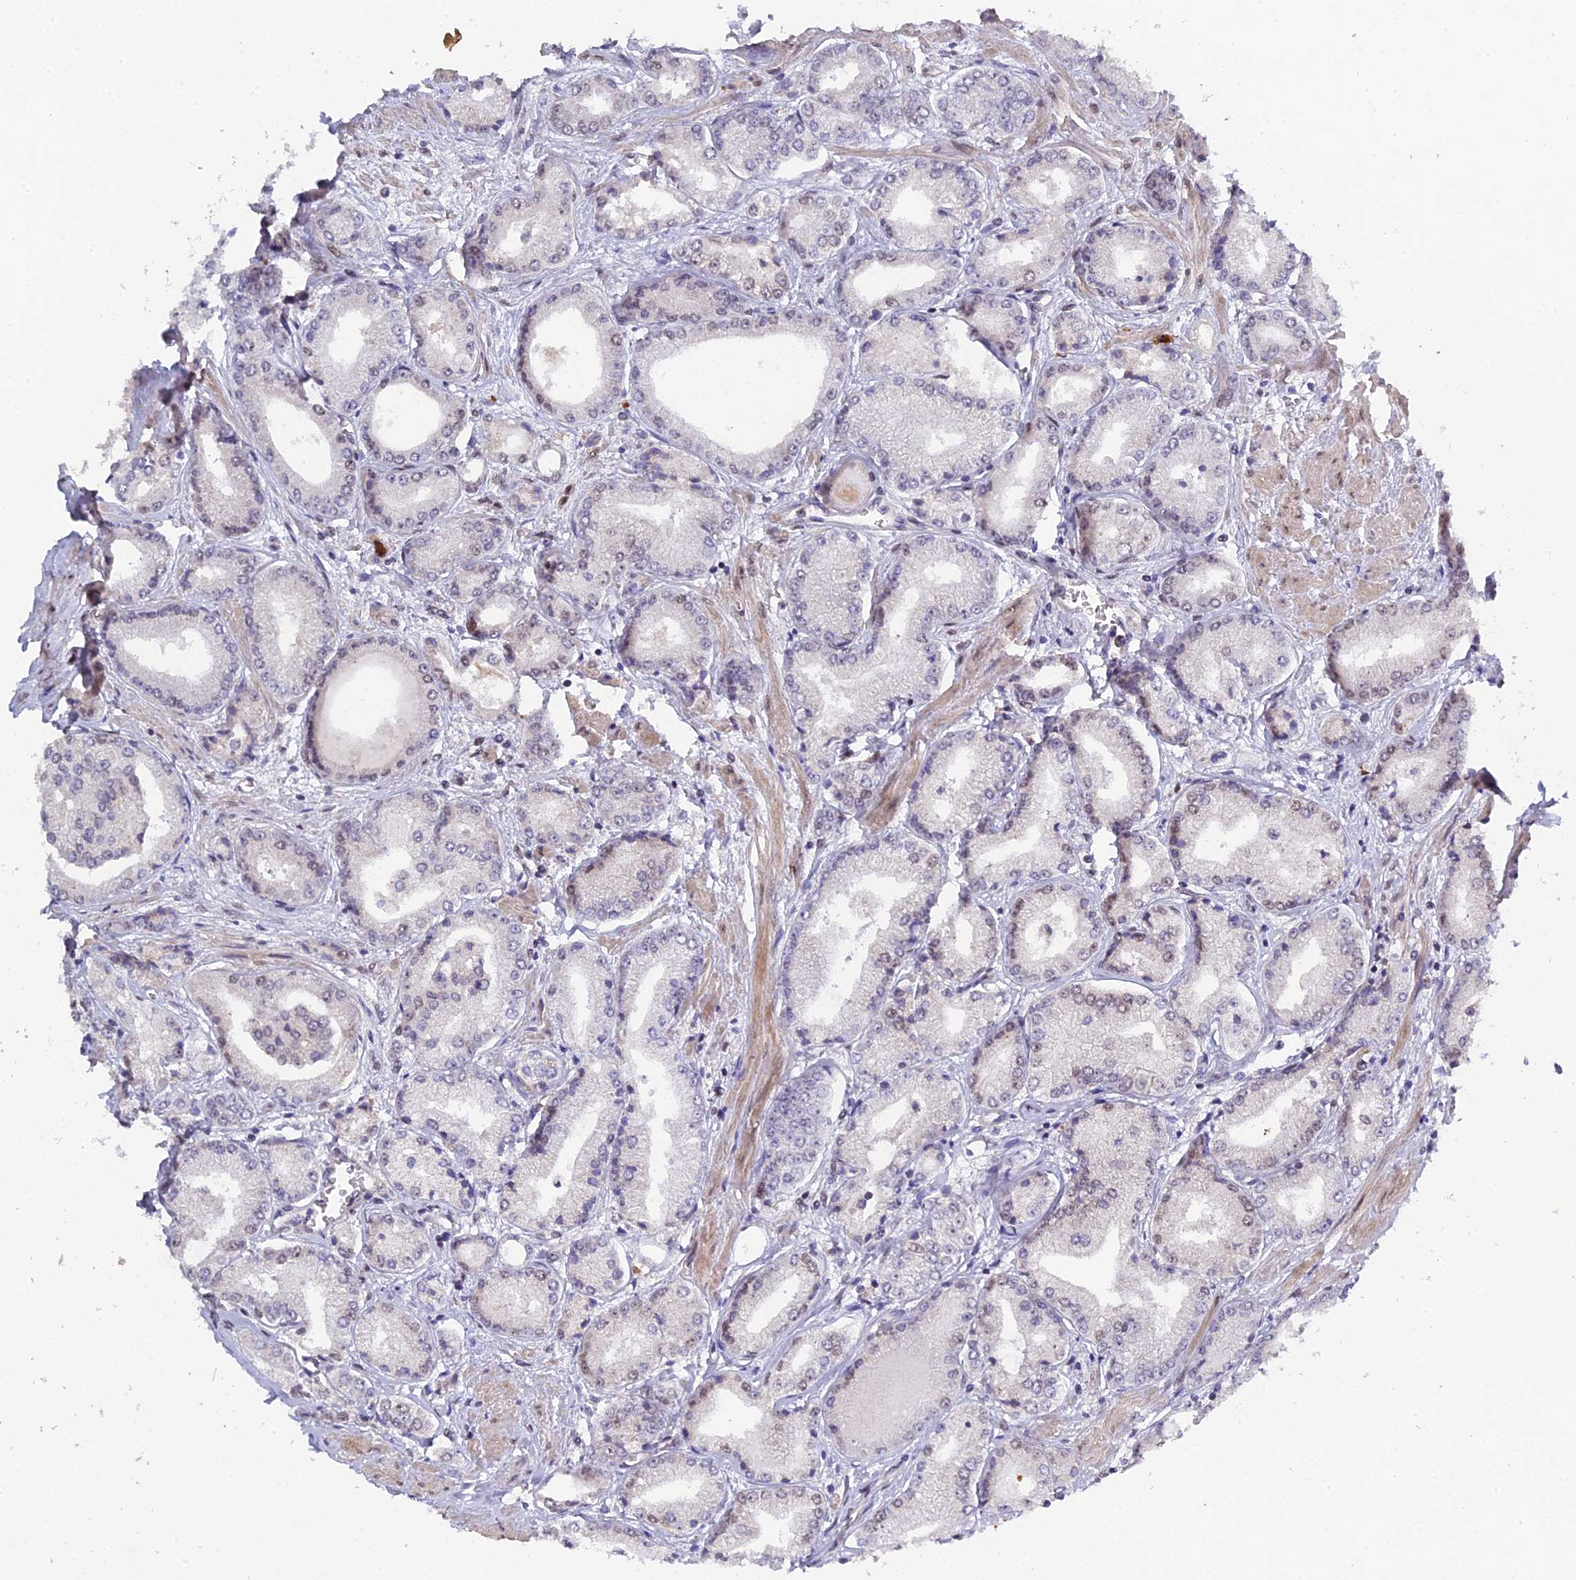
{"staining": {"intensity": "moderate", "quantity": "<25%", "location": "nuclear"}, "tissue": "prostate cancer", "cell_type": "Tumor cells", "image_type": "cancer", "snomed": [{"axis": "morphology", "description": "Adenocarcinoma, Low grade"}, {"axis": "topography", "description": "Prostate"}], "caption": "Brown immunohistochemical staining in adenocarcinoma (low-grade) (prostate) demonstrates moderate nuclear positivity in approximately <25% of tumor cells.", "gene": "PYGO1", "patient": {"sex": "male", "age": 60}}